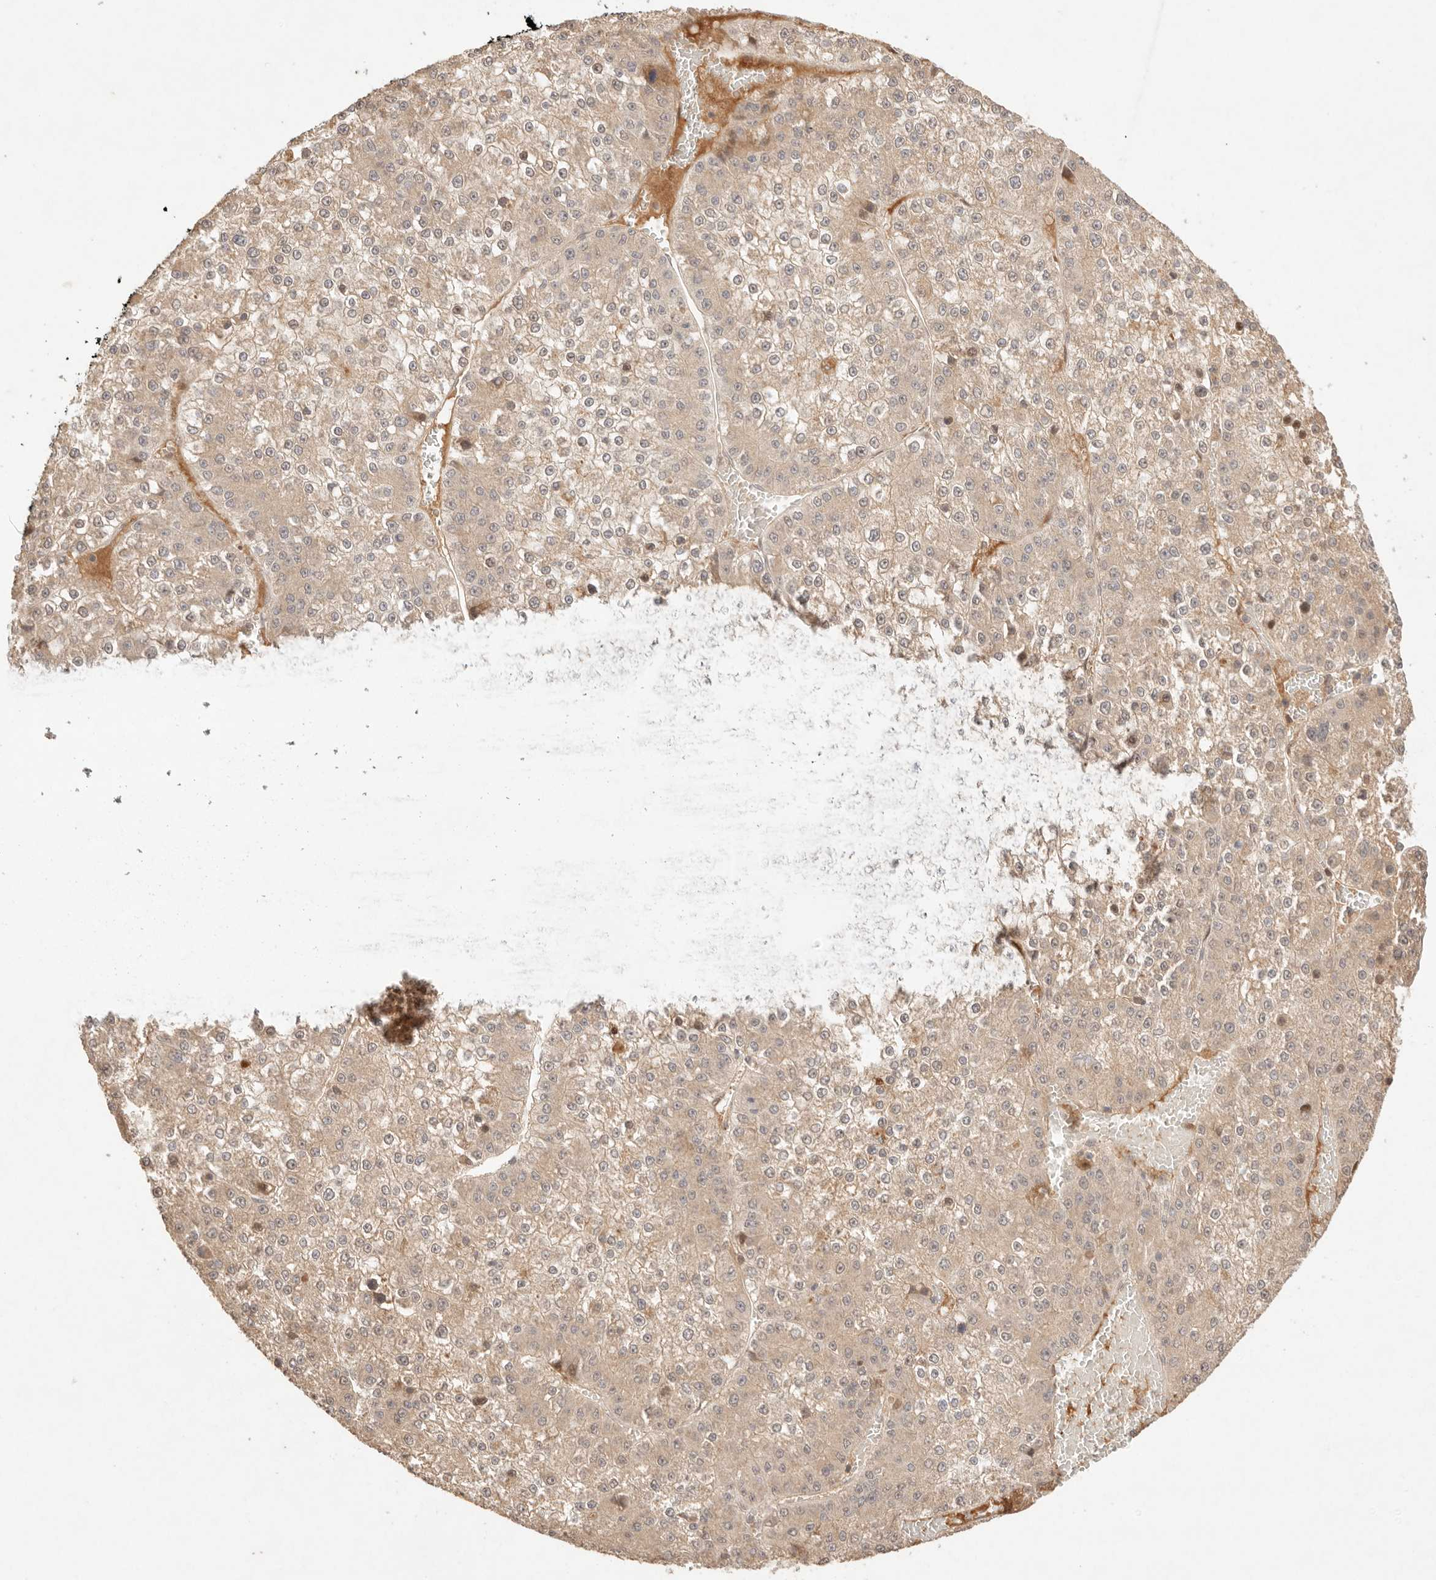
{"staining": {"intensity": "weak", "quantity": ">75%", "location": "cytoplasmic/membranous"}, "tissue": "liver cancer", "cell_type": "Tumor cells", "image_type": "cancer", "snomed": [{"axis": "morphology", "description": "Carcinoma, Hepatocellular, NOS"}, {"axis": "topography", "description": "Liver"}], "caption": "DAB immunohistochemical staining of liver cancer shows weak cytoplasmic/membranous protein positivity in about >75% of tumor cells.", "gene": "PHLDA3", "patient": {"sex": "female", "age": 73}}